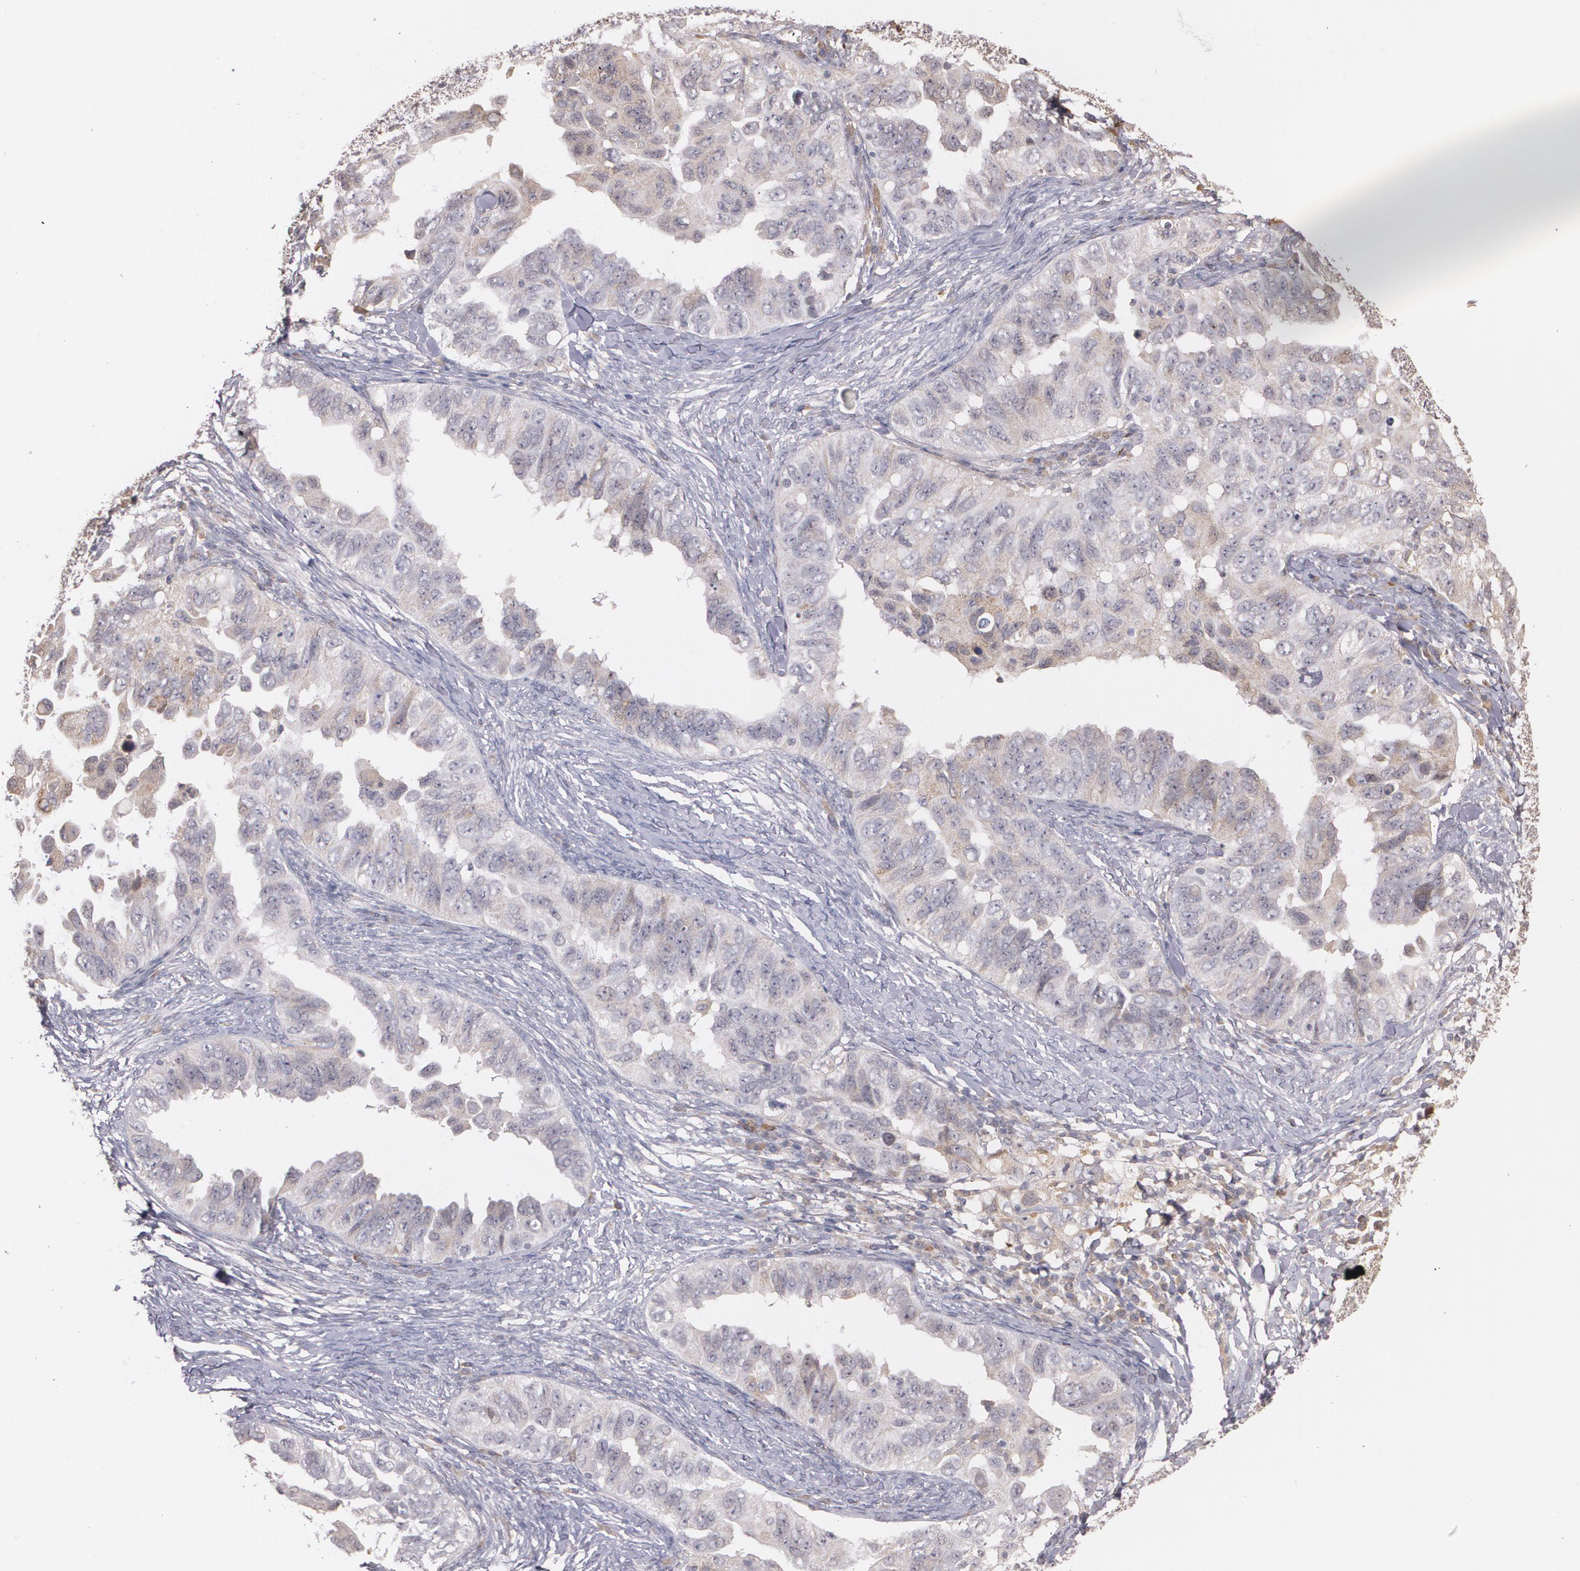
{"staining": {"intensity": "weak", "quantity": "<25%", "location": "cytoplasmic/membranous"}, "tissue": "ovarian cancer", "cell_type": "Tumor cells", "image_type": "cancer", "snomed": [{"axis": "morphology", "description": "Cystadenocarcinoma, serous, NOS"}, {"axis": "topography", "description": "Ovary"}], "caption": "Immunohistochemistry of serous cystadenocarcinoma (ovarian) shows no expression in tumor cells.", "gene": "IFNGR2", "patient": {"sex": "female", "age": 82}}